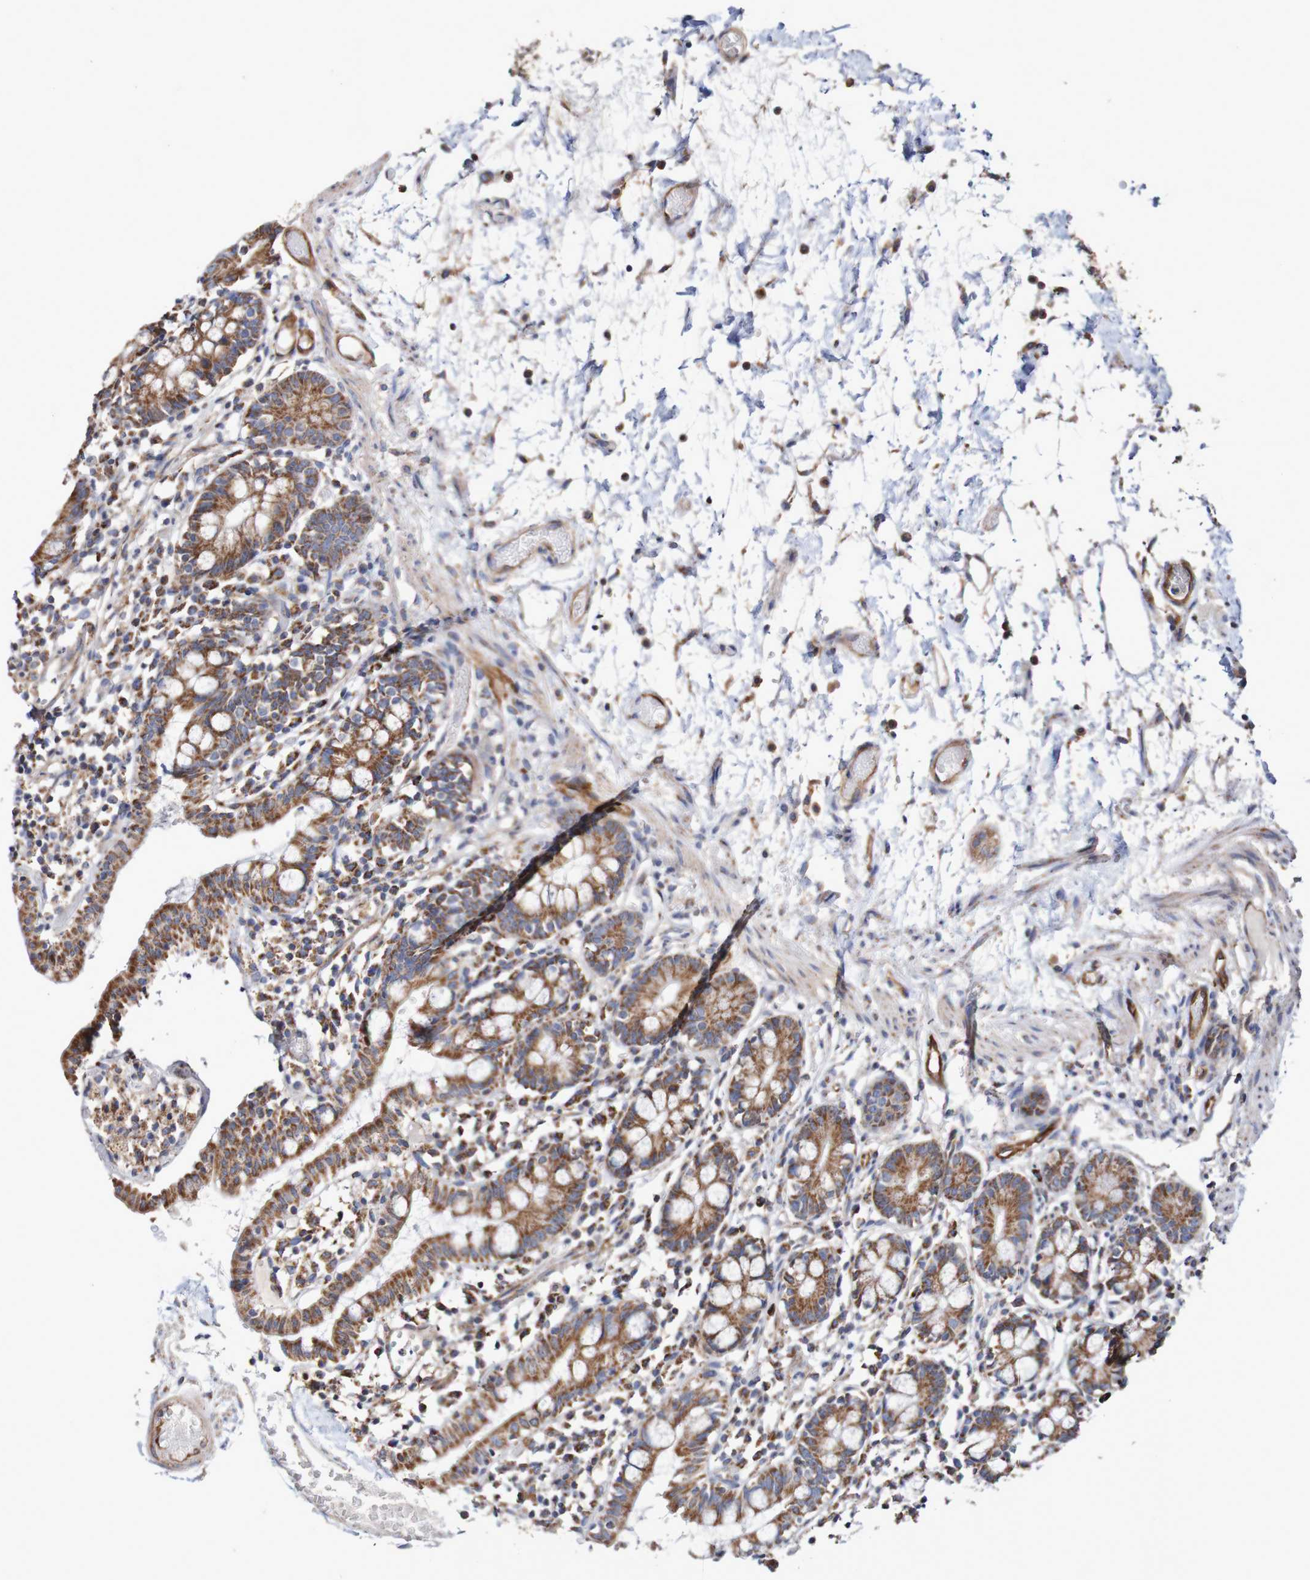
{"staining": {"intensity": "strong", "quantity": ">75%", "location": "cytoplasmic/membranous"}, "tissue": "small intestine", "cell_type": "Glandular cells", "image_type": "normal", "snomed": [{"axis": "morphology", "description": "Normal tissue, NOS"}, {"axis": "morphology", "description": "Cystadenocarcinoma, serous, Metastatic site"}, {"axis": "topography", "description": "Small intestine"}], "caption": "Immunohistochemical staining of benign human small intestine exhibits high levels of strong cytoplasmic/membranous expression in approximately >75% of glandular cells. (DAB = brown stain, brightfield microscopy at high magnification).", "gene": "MMEL1", "patient": {"sex": "female", "age": 61}}